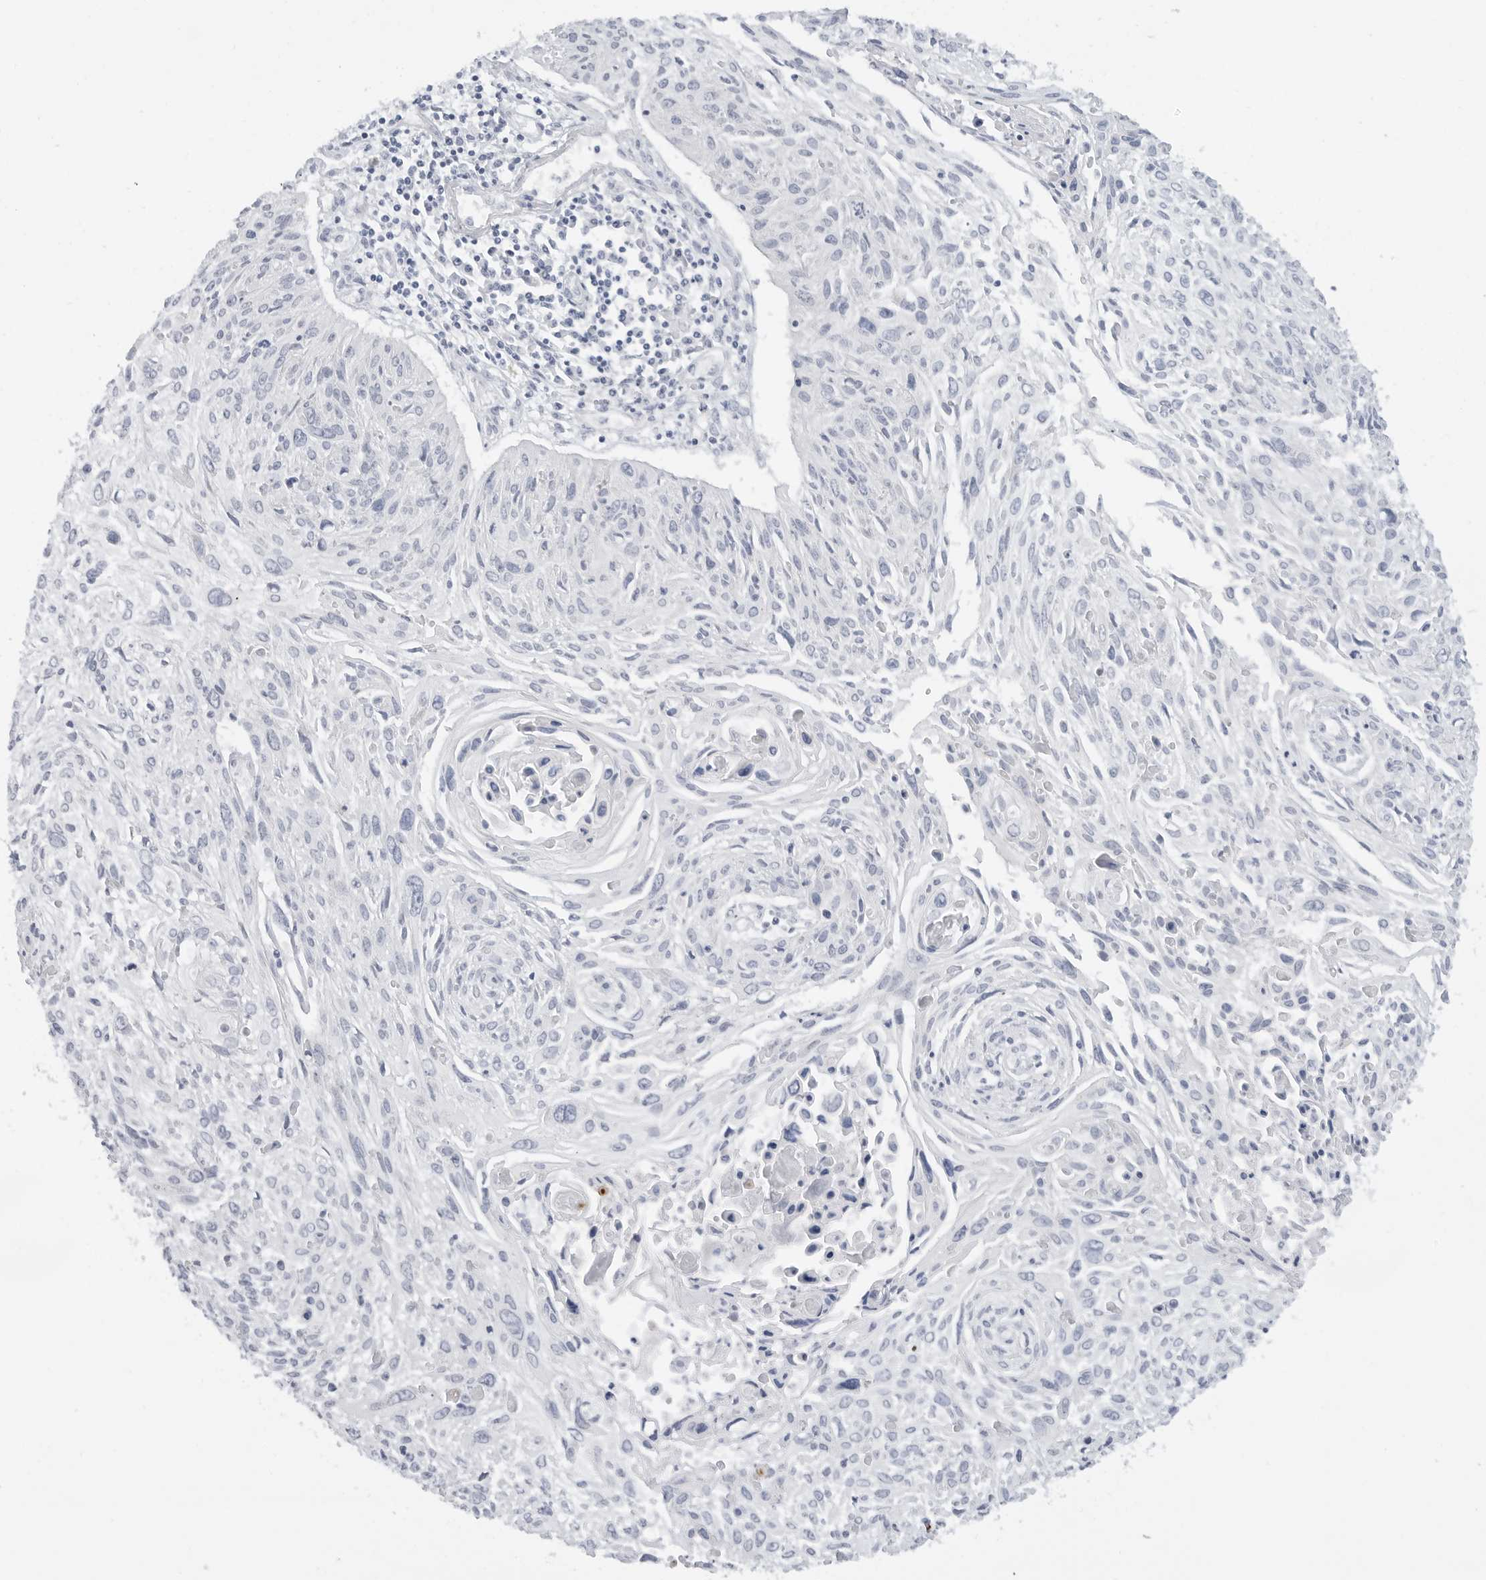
{"staining": {"intensity": "negative", "quantity": "none", "location": "none"}, "tissue": "cervical cancer", "cell_type": "Tumor cells", "image_type": "cancer", "snomed": [{"axis": "morphology", "description": "Squamous cell carcinoma, NOS"}, {"axis": "topography", "description": "Cervix"}], "caption": "DAB (3,3'-diaminobenzidine) immunohistochemical staining of human cervical squamous cell carcinoma shows no significant staining in tumor cells.", "gene": "MAP2K5", "patient": {"sex": "female", "age": 51}}